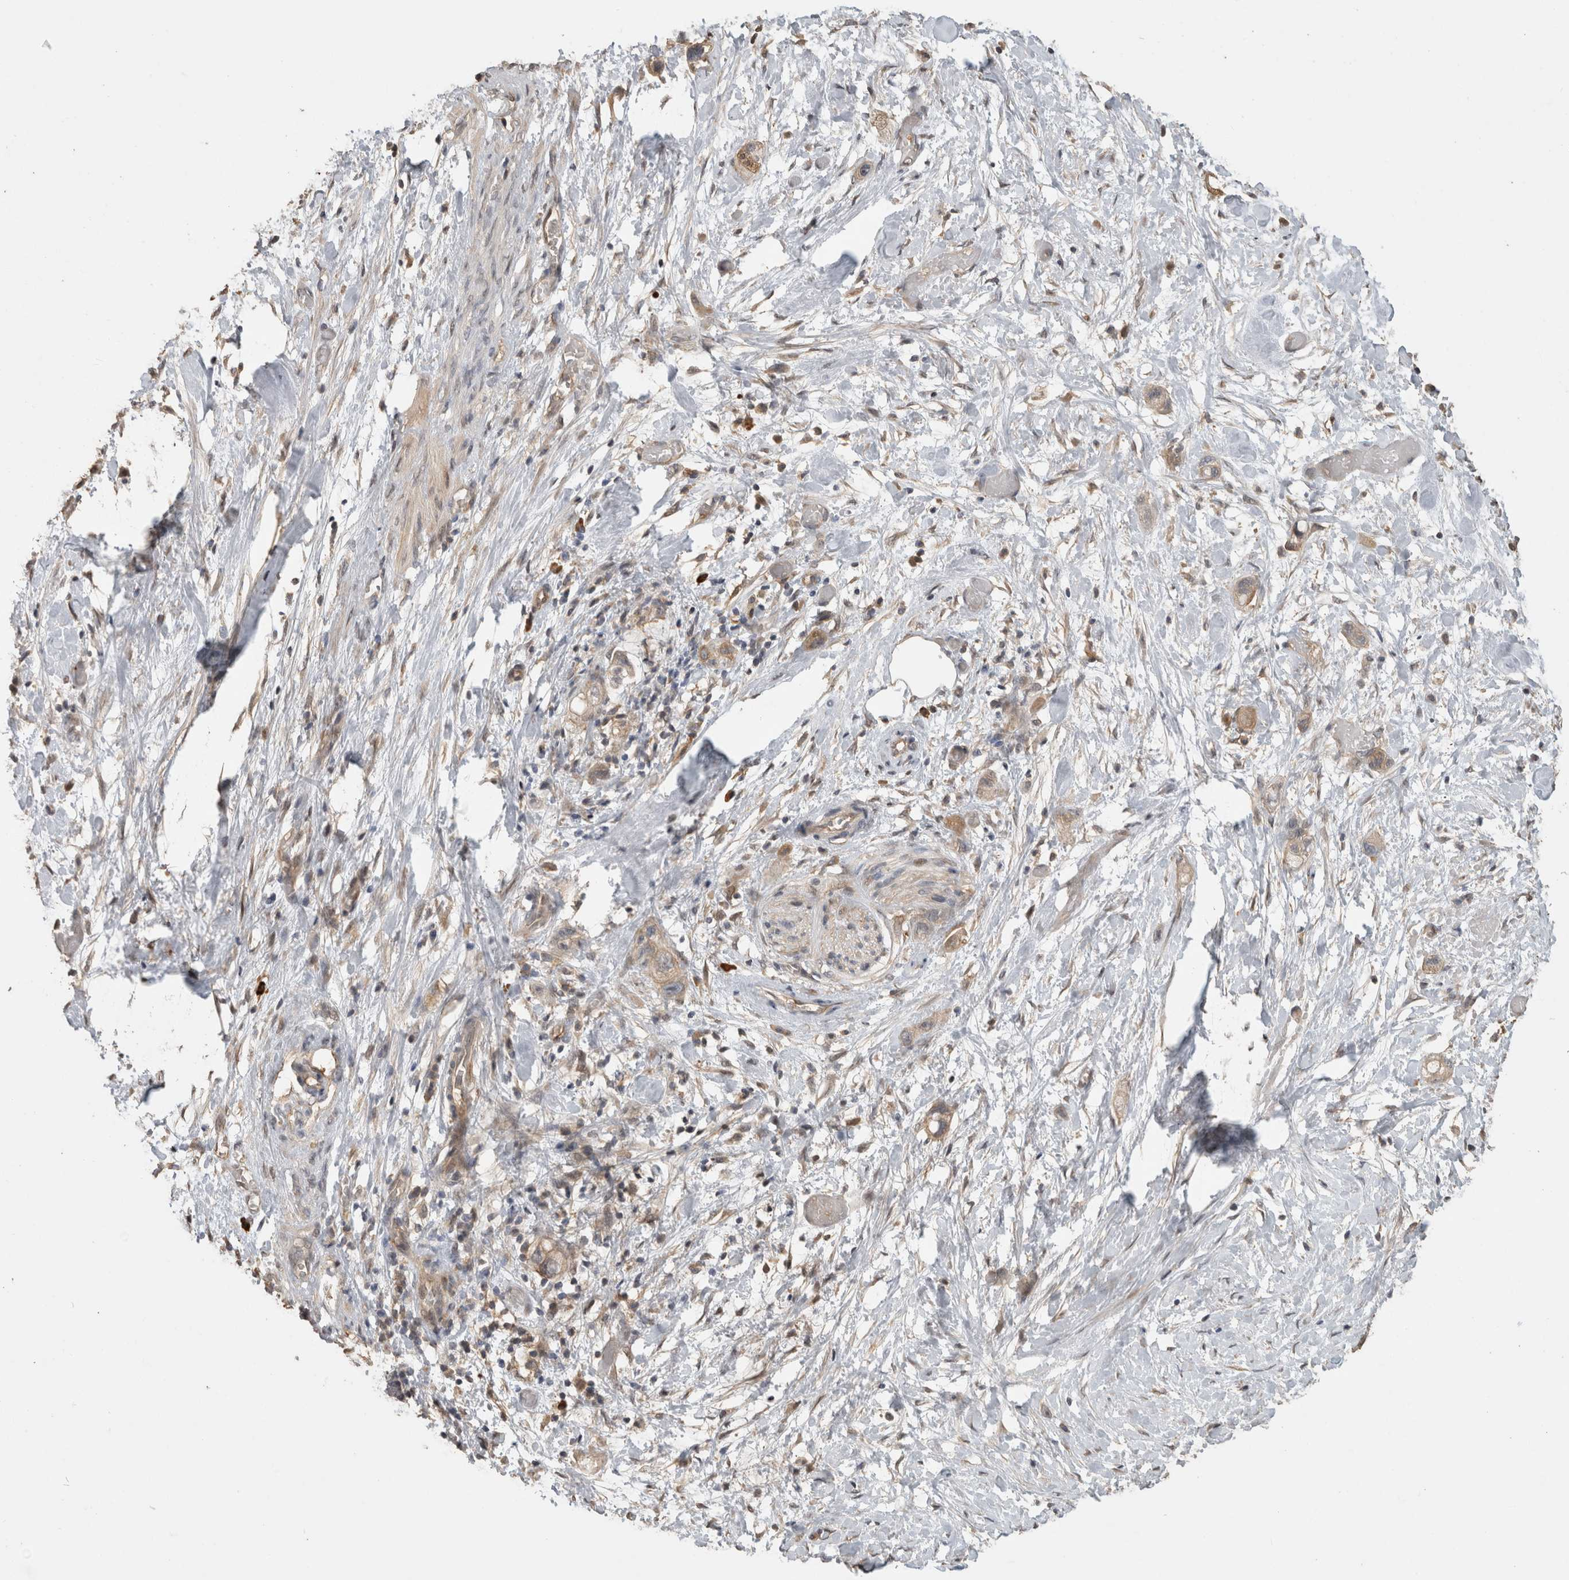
{"staining": {"intensity": "weak", "quantity": "25%-75%", "location": "cytoplasmic/membranous"}, "tissue": "stomach cancer", "cell_type": "Tumor cells", "image_type": "cancer", "snomed": [{"axis": "morphology", "description": "Adenocarcinoma, NOS"}, {"axis": "topography", "description": "Stomach"}, {"axis": "topography", "description": "Stomach, lower"}], "caption": "This histopathology image reveals IHC staining of human adenocarcinoma (stomach), with low weak cytoplasmic/membranous positivity in approximately 25%-75% of tumor cells.", "gene": "RHPN1", "patient": {"sex": "female", "age": 48}}